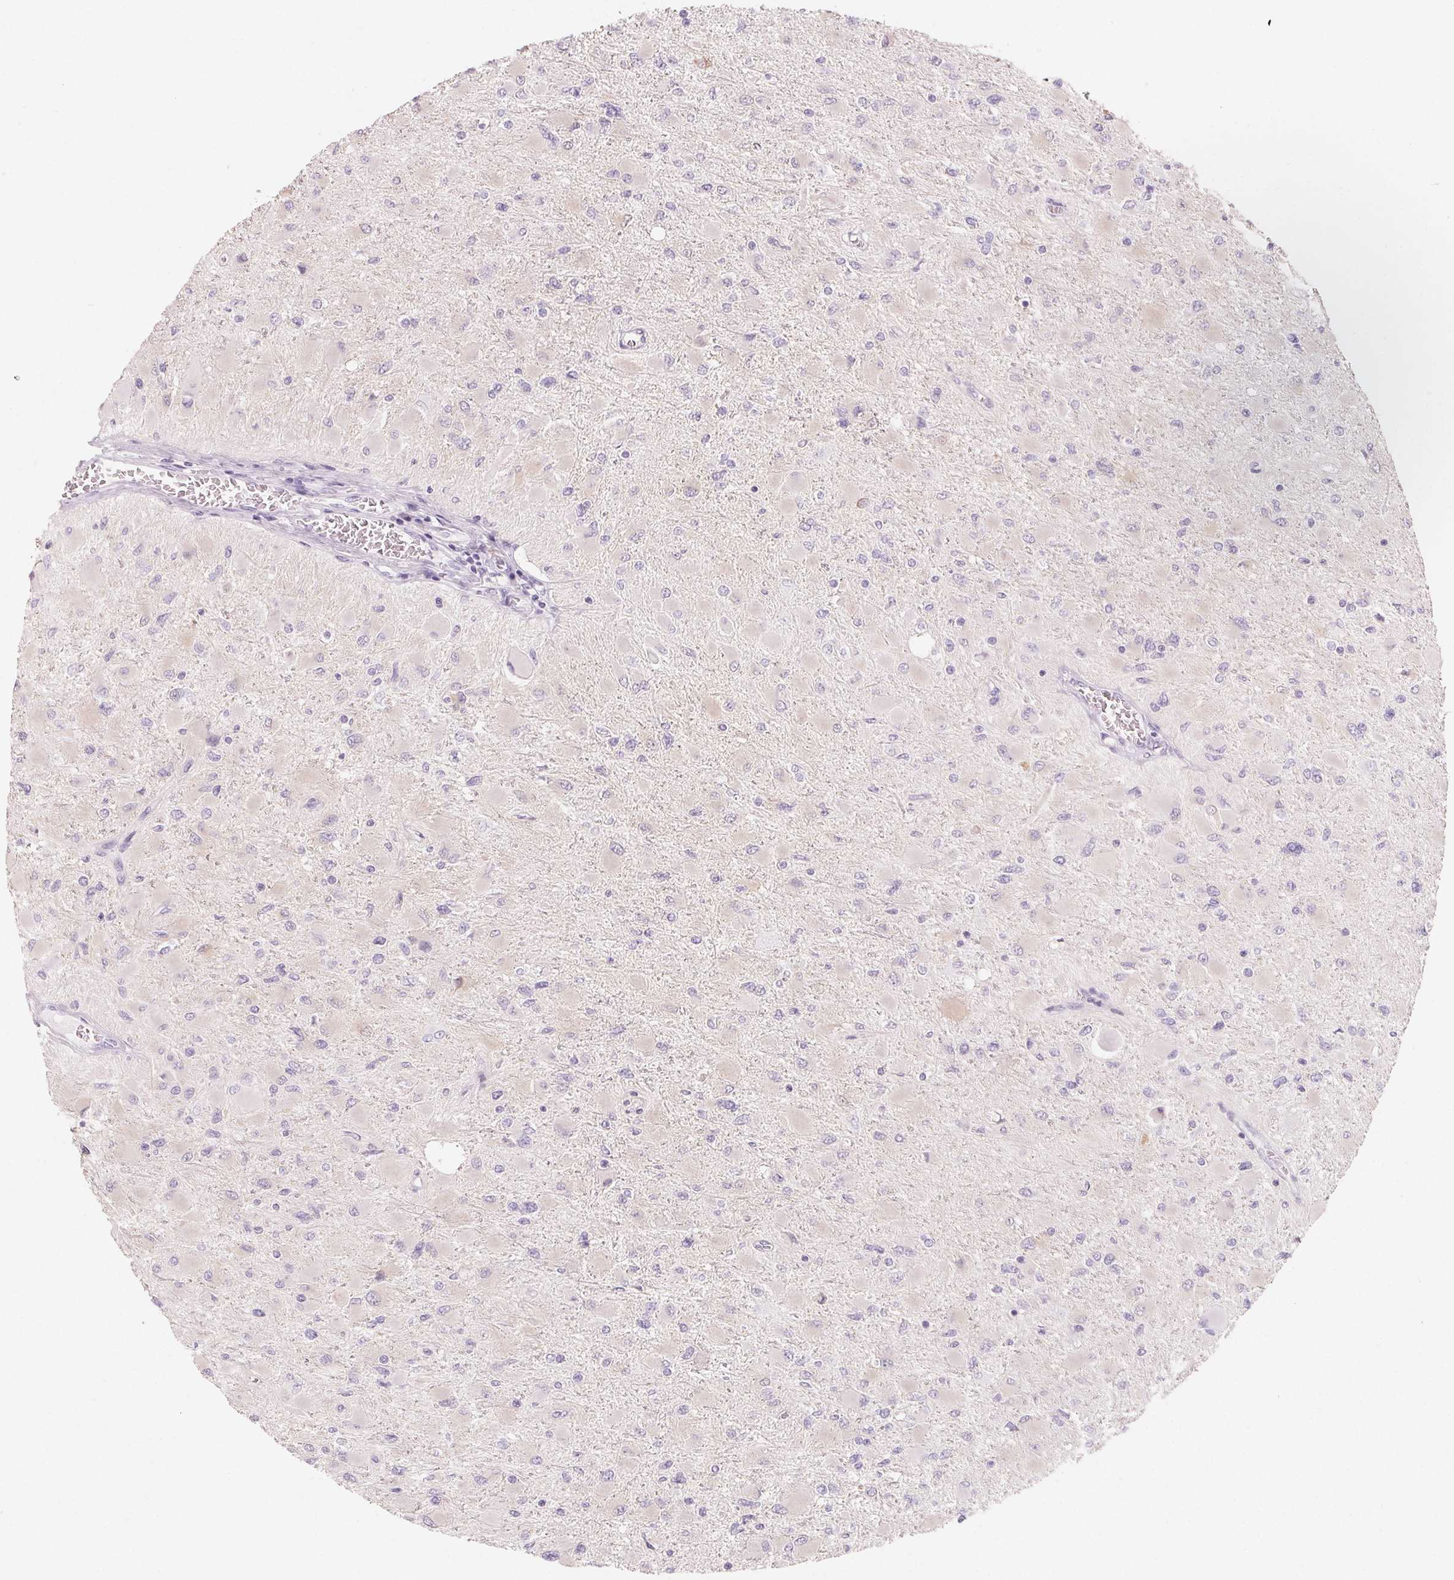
{"staining": {"intensity": "negative", "quantity": "none", "location": "none"}, "tissue": "glioma", "cell_type": "Tumor cells", "image_type": "cancer", "snomed": [{"axis": "morphology", "description": "Glioma, malignant, High grade"}, {"axis": "topography", "description": "Cerebral cortex"}], "caption": "Tumor cells are negative for brown protein staining in high-grade glioma (malignant).", "gene": "SH3GL2", "patient": {"sex": "female", "age": 36}}